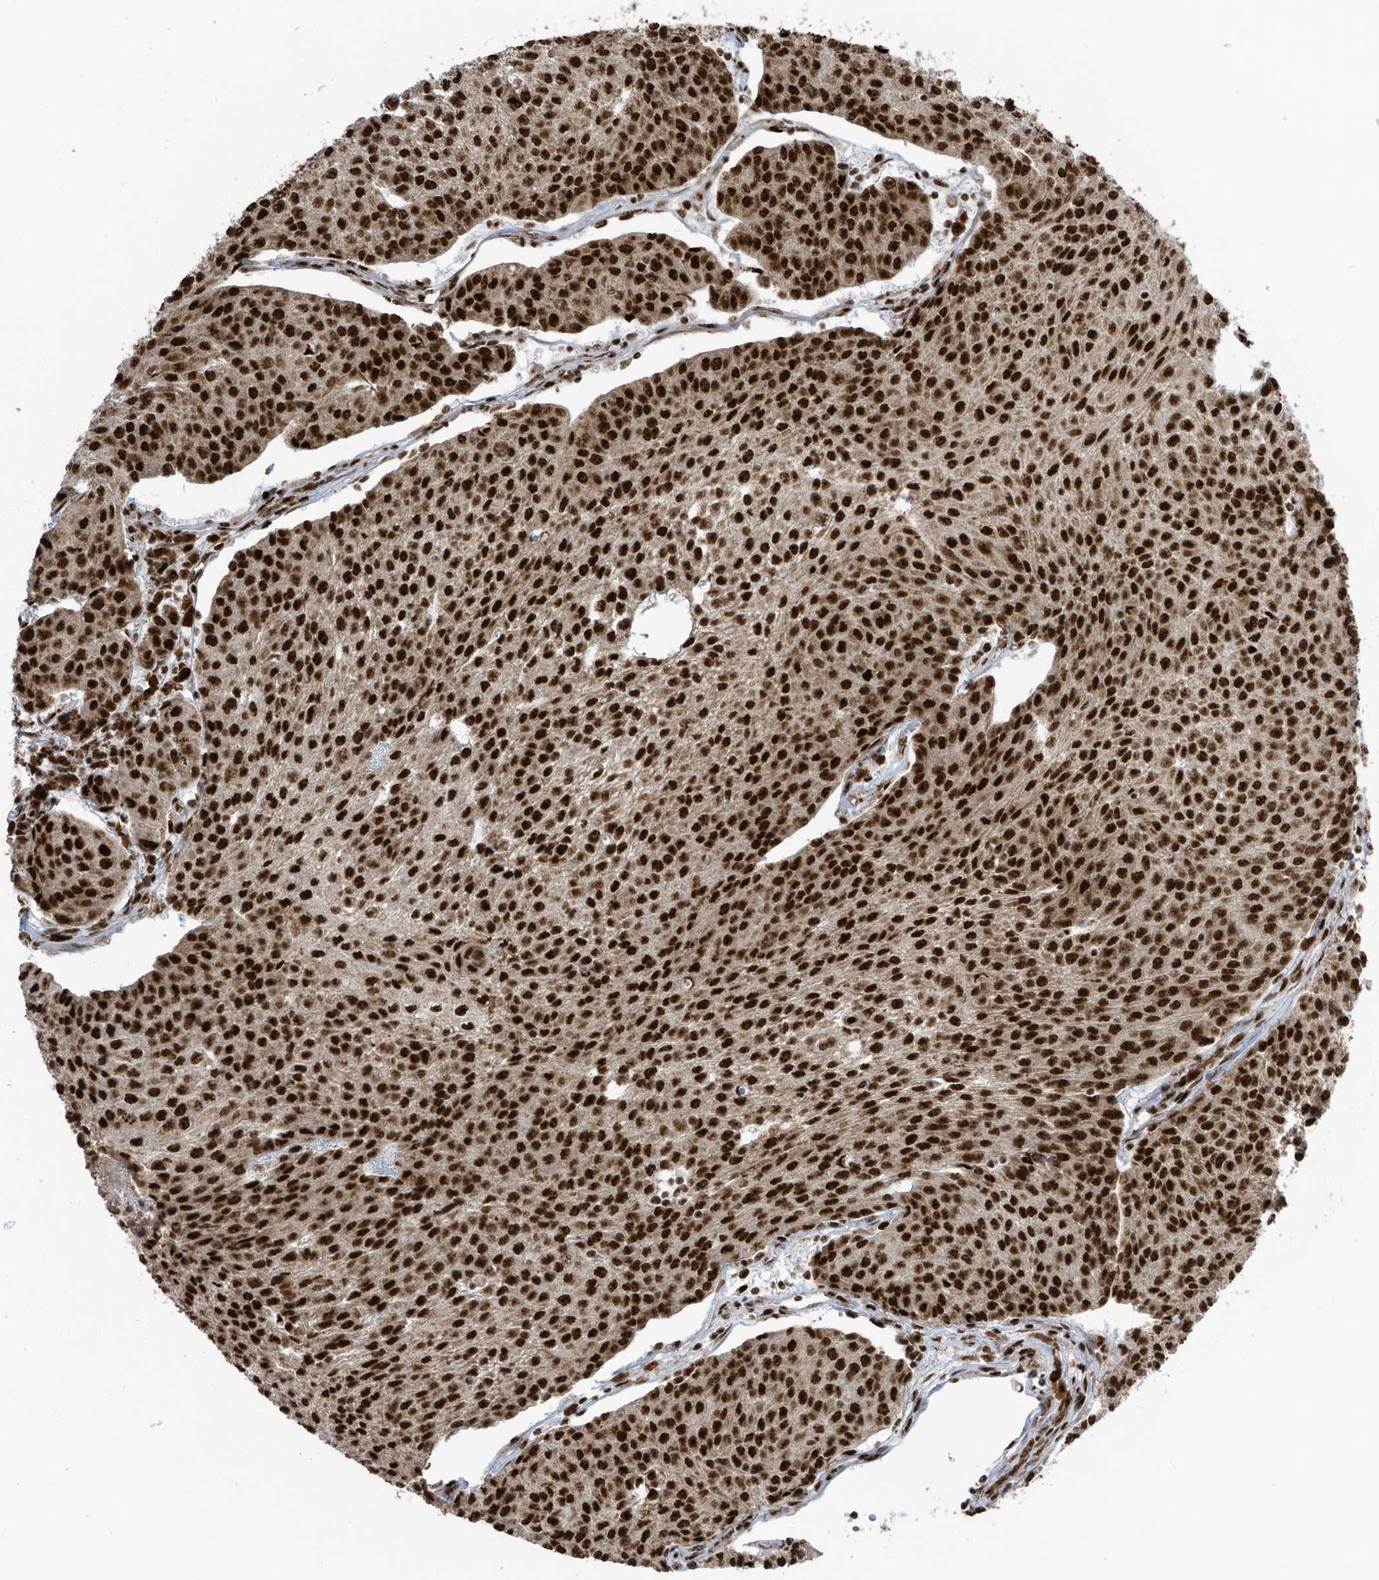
{"staining": {"intensity": "strong", "quantity": ">75%", "location": "nuclear"}, "tissue": "urothelial cancer", "cell_type": "Tumor cells", "image_type": "cancer", "snomed": [{"axis": "morphology", "description": "Urothelial carcinoma, High grade"}, {"axis": "topography", "description": "Urinary bladder"}], "caption": "Protein expression analysis of urothelial cancer exhibits strong nuclear positivity in about >75% of tumor cells. Using DAB (brown) and hematoxylin (blue) stains, captured at high magnification using brightfield microscopy.", "gene": "LBH", "patient": {"sex": "female", "age": 85}}